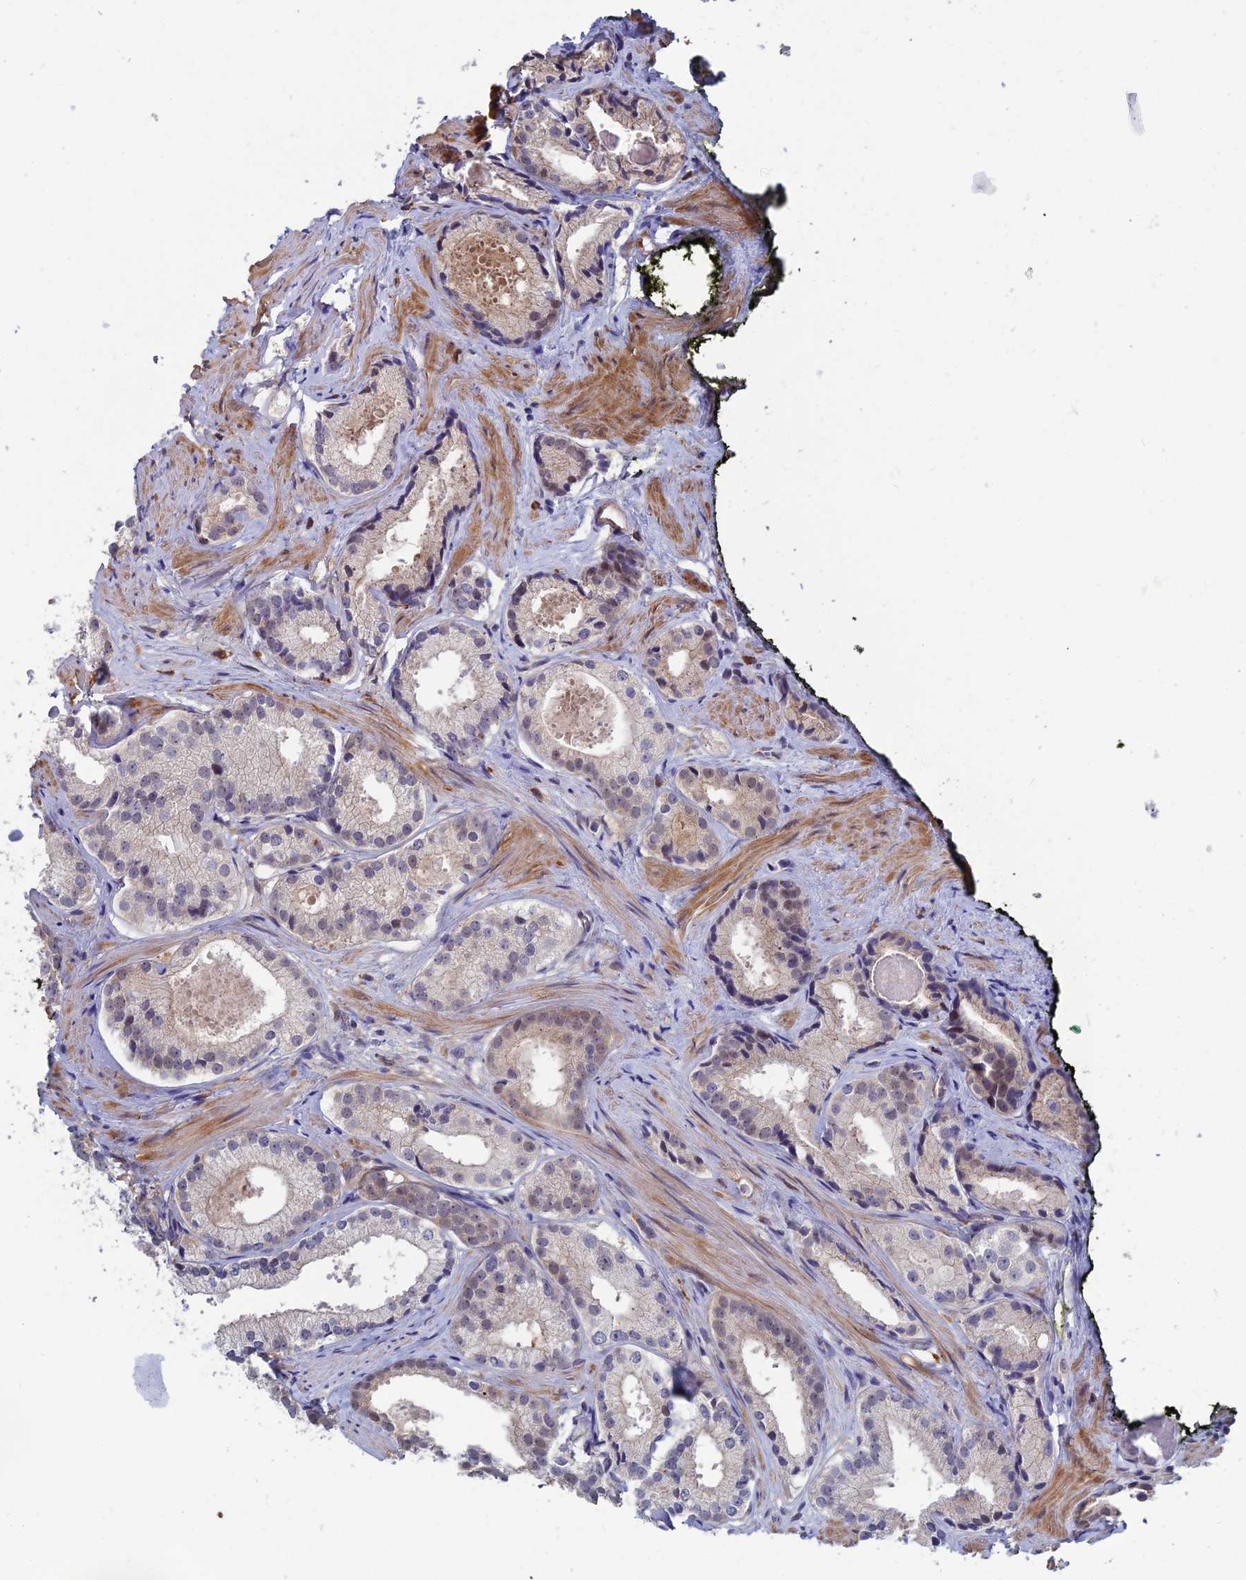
{"staining": {"intensity": "negative", "quantity": "none", "location": "none"}, "tissue": "prostate cancer", "cell_type": "Tumor cells", "image_type": "cancer", "snomed": [{"axis": "morphology", "description": "Adenocarcinoma, Low grade"}, {"axis": "topography", "description": "Prostate"}], "caption": "IHC photomicrograph of neoplastic tissue: human adenocarcinoma (low-grade) (prostate) stained with DAB shows no significant protein expression in tumor cells.", "gene": "OPA3", "patient": {"sex": "male", "age": 57}}